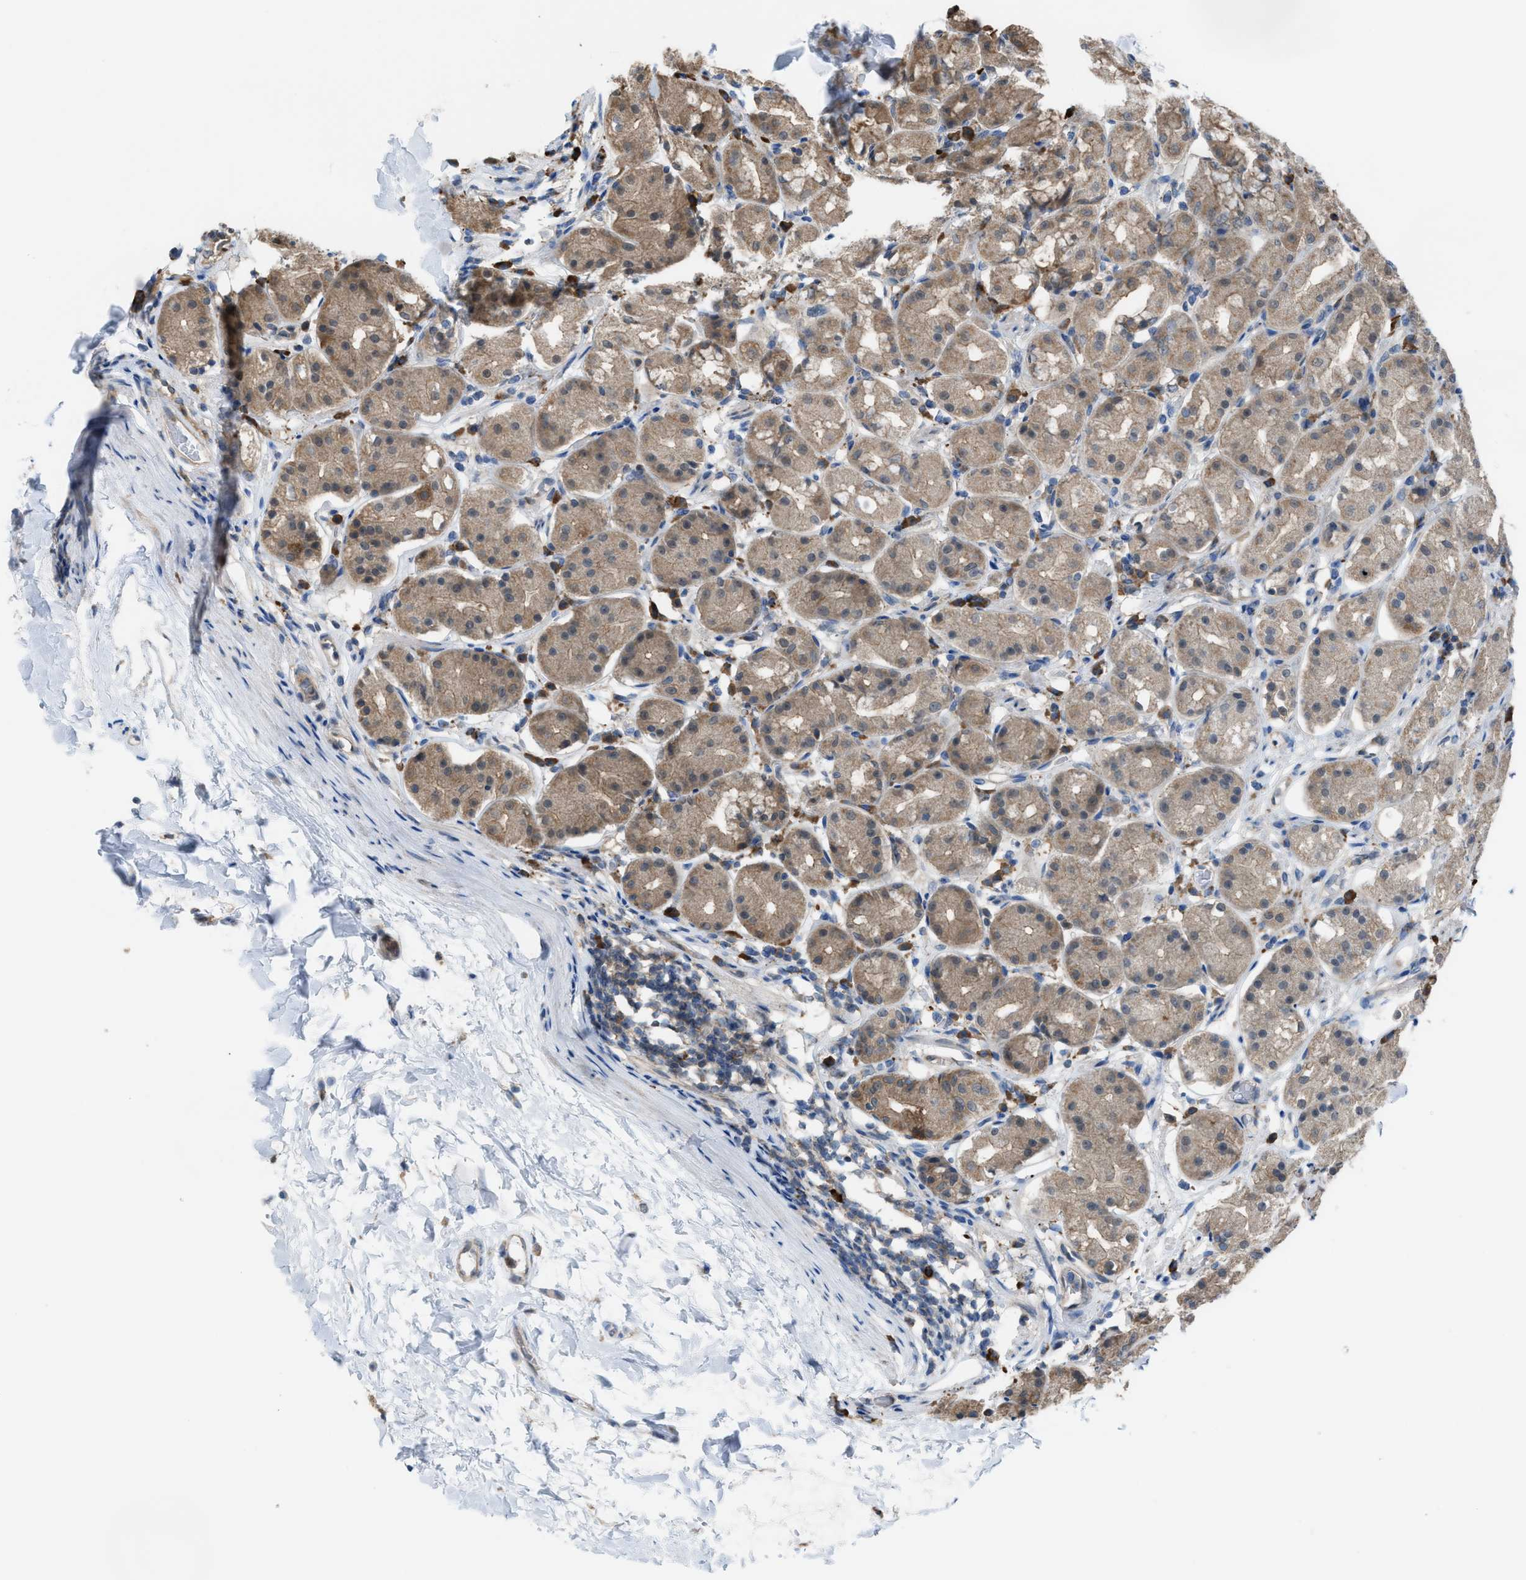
{"staining": {"intensity": "moderate", "quantity": ">75%", "location": "cytoplasmic/membranous"}, "tissue": "stomach", "cell_type": "Glandular cells", "image_type": "normal", "snomed": [{"axis": "morphology", "description": "Normal tissue, NOS"}, {"axis": "topography", "description": "Stomach"}, {"axis": "topography", "description": "Stomach, lower"}], "caption": "Immunohistochemical staining of normal human stomach displays moderate cytoplasmic/membranous protein expression in about >75% of glandular cells. (DAB IHC, brown staining for protein, blue staining for nuclei).", "gene": "PLAA", "patient": {"sex": "female", "age": 56}}